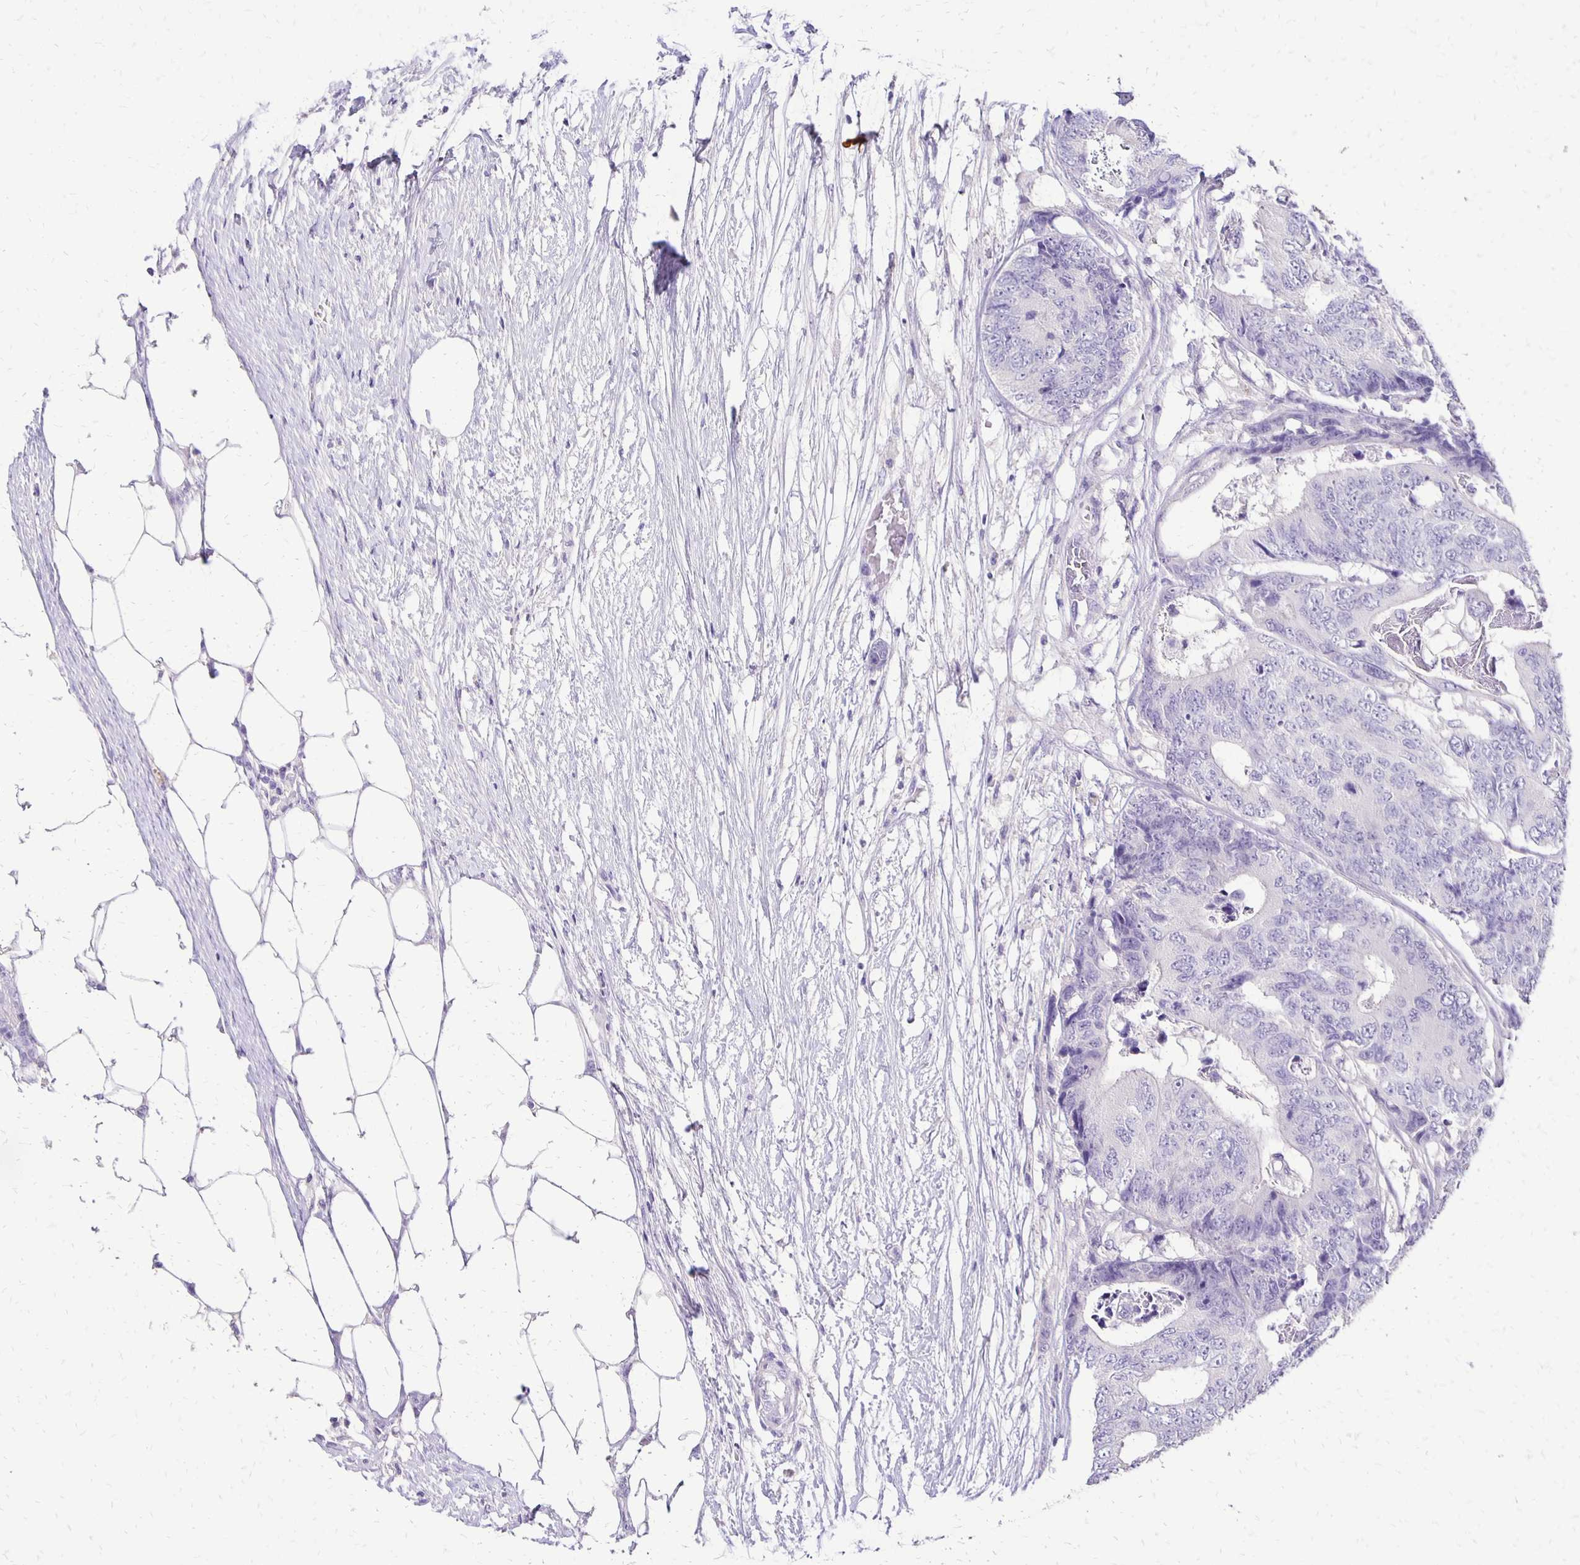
{"staining": {"intensity": "negative", "quantity": "none", "location": "none"}, "tissue": "colorectal cancer", "cell_type": "Tumor cells", "image_type": "cancer", "snomed": [{"axis": "morphology", "description": "Adenocarcinoma, NOS"}, {"axis": "topography", "description": "Colon"}], "caption": "There is no significant staining in tumor cells of colorectal cancer (adenocarcinoma).", "gene": "ANKRD45", "patient": {"sex": "female", "age": 48}}